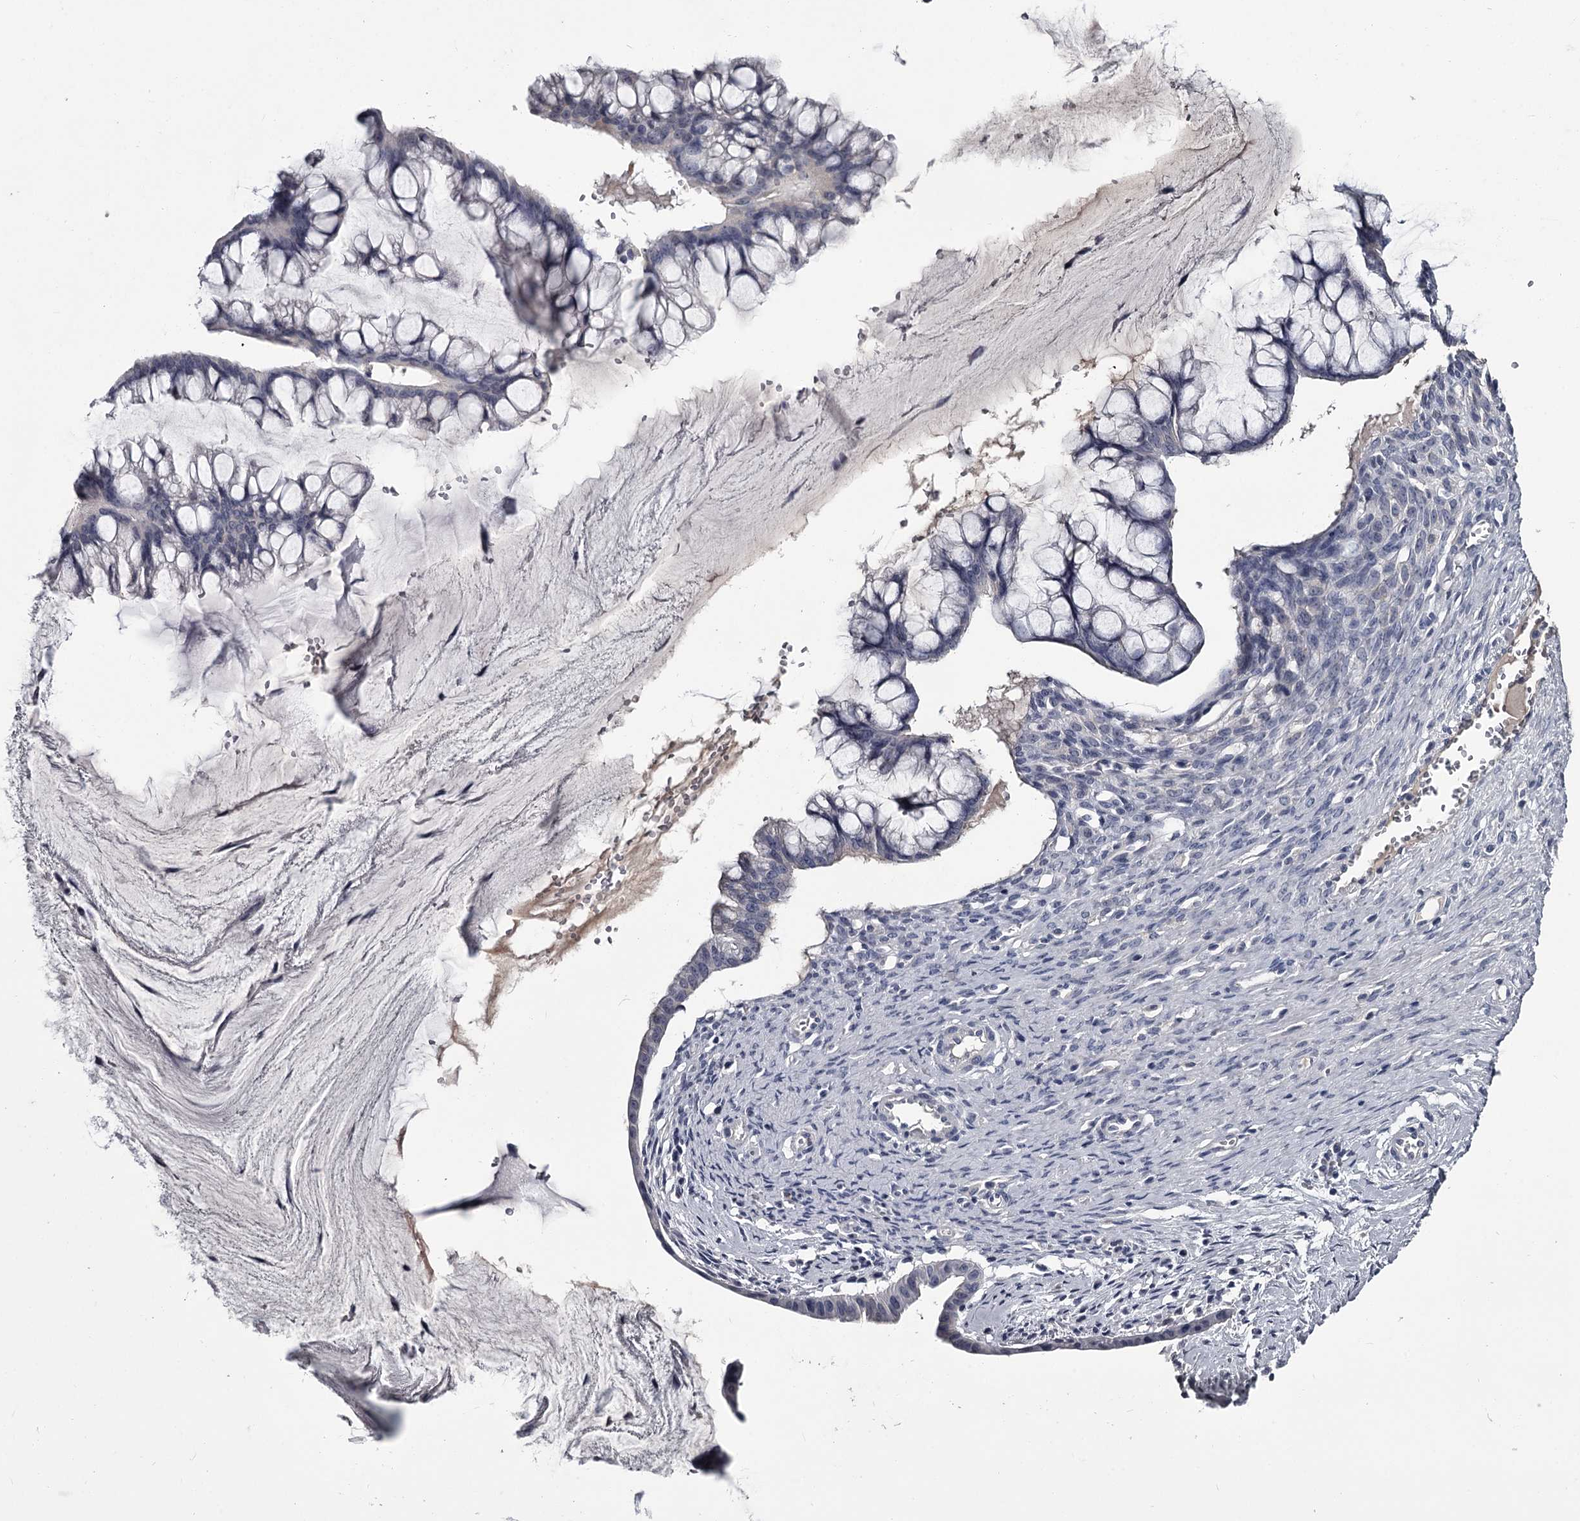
{"staining": {"intensity": "negative", "quantity": "none", "location": "none"}, "tissue": "ovarian cancer", "cell_type": "Tumor cells", "image_type": "cancer", "snomed": [{"axis": "morphology", "description": "Cystadenocarcinoma, mucinous, NOS"}, {"axis": "topography", "description": "Ovary"}], "caption": "Immunohistochemical staining of ovarian cancer shows no significant expression in tumor cells.", "gene": "DAO", "patient": {"sex": "female", "age": 73}}